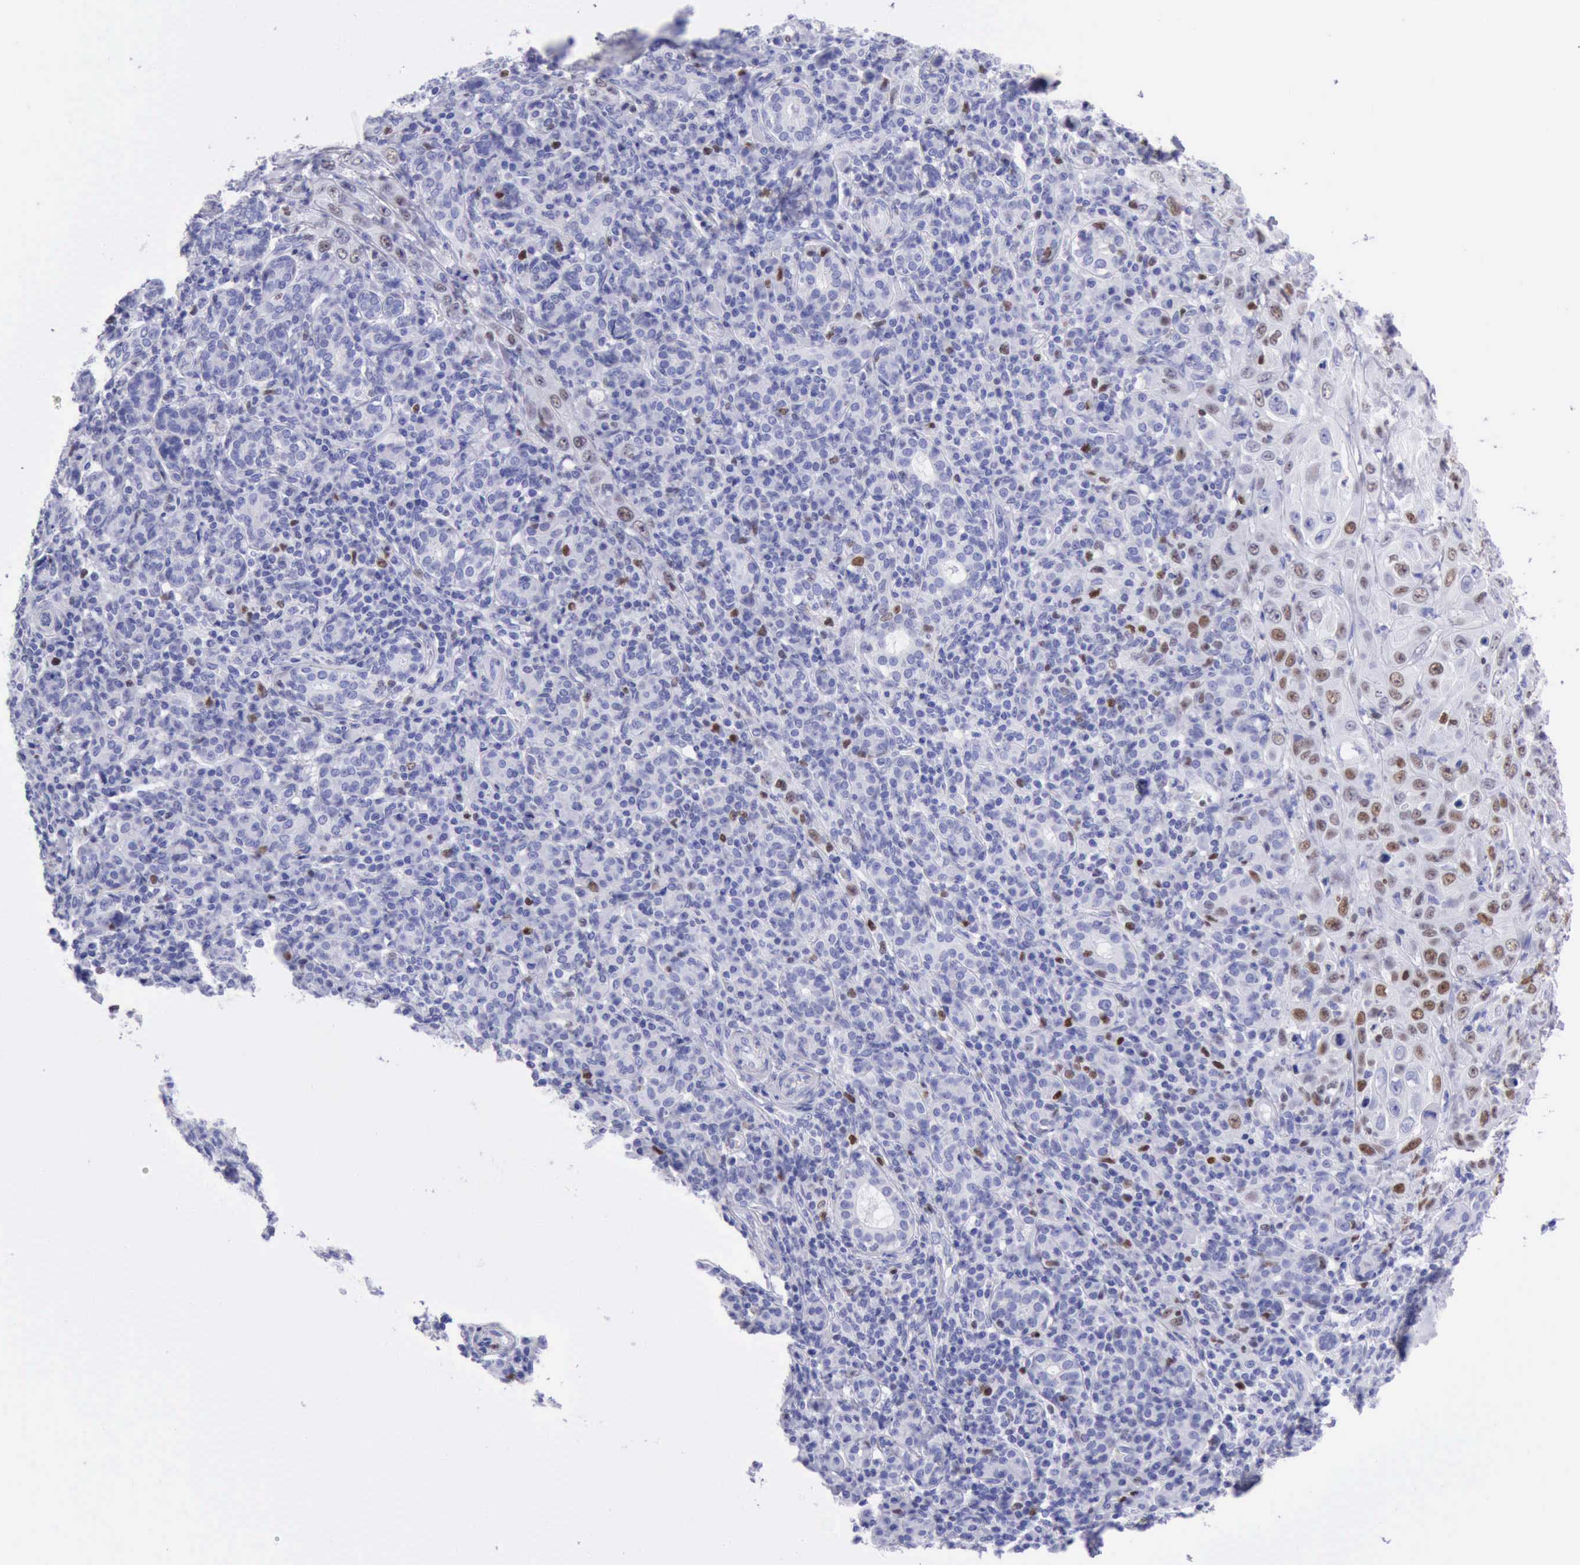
{"staining": {"intensity": "moderate", "quantity": "<25%", "location": "nuclear"}, "tissue": "skin cancer", "cell_type": "Tumor cells", "image_type": "cancer", "snomed": [{"axis": "morphology", "description": "Squamous cell carcinoma, NOS"}, {"axis": "topography", "description": "Skin"}], "caption": "Protein analysis of squamous cell carcinoma (skin) tissue exhibits moderate nuclear positivity in about <25% of tumor cells.", "gene": "MCM2", "patient": {"sex": "male", "age": 84}}